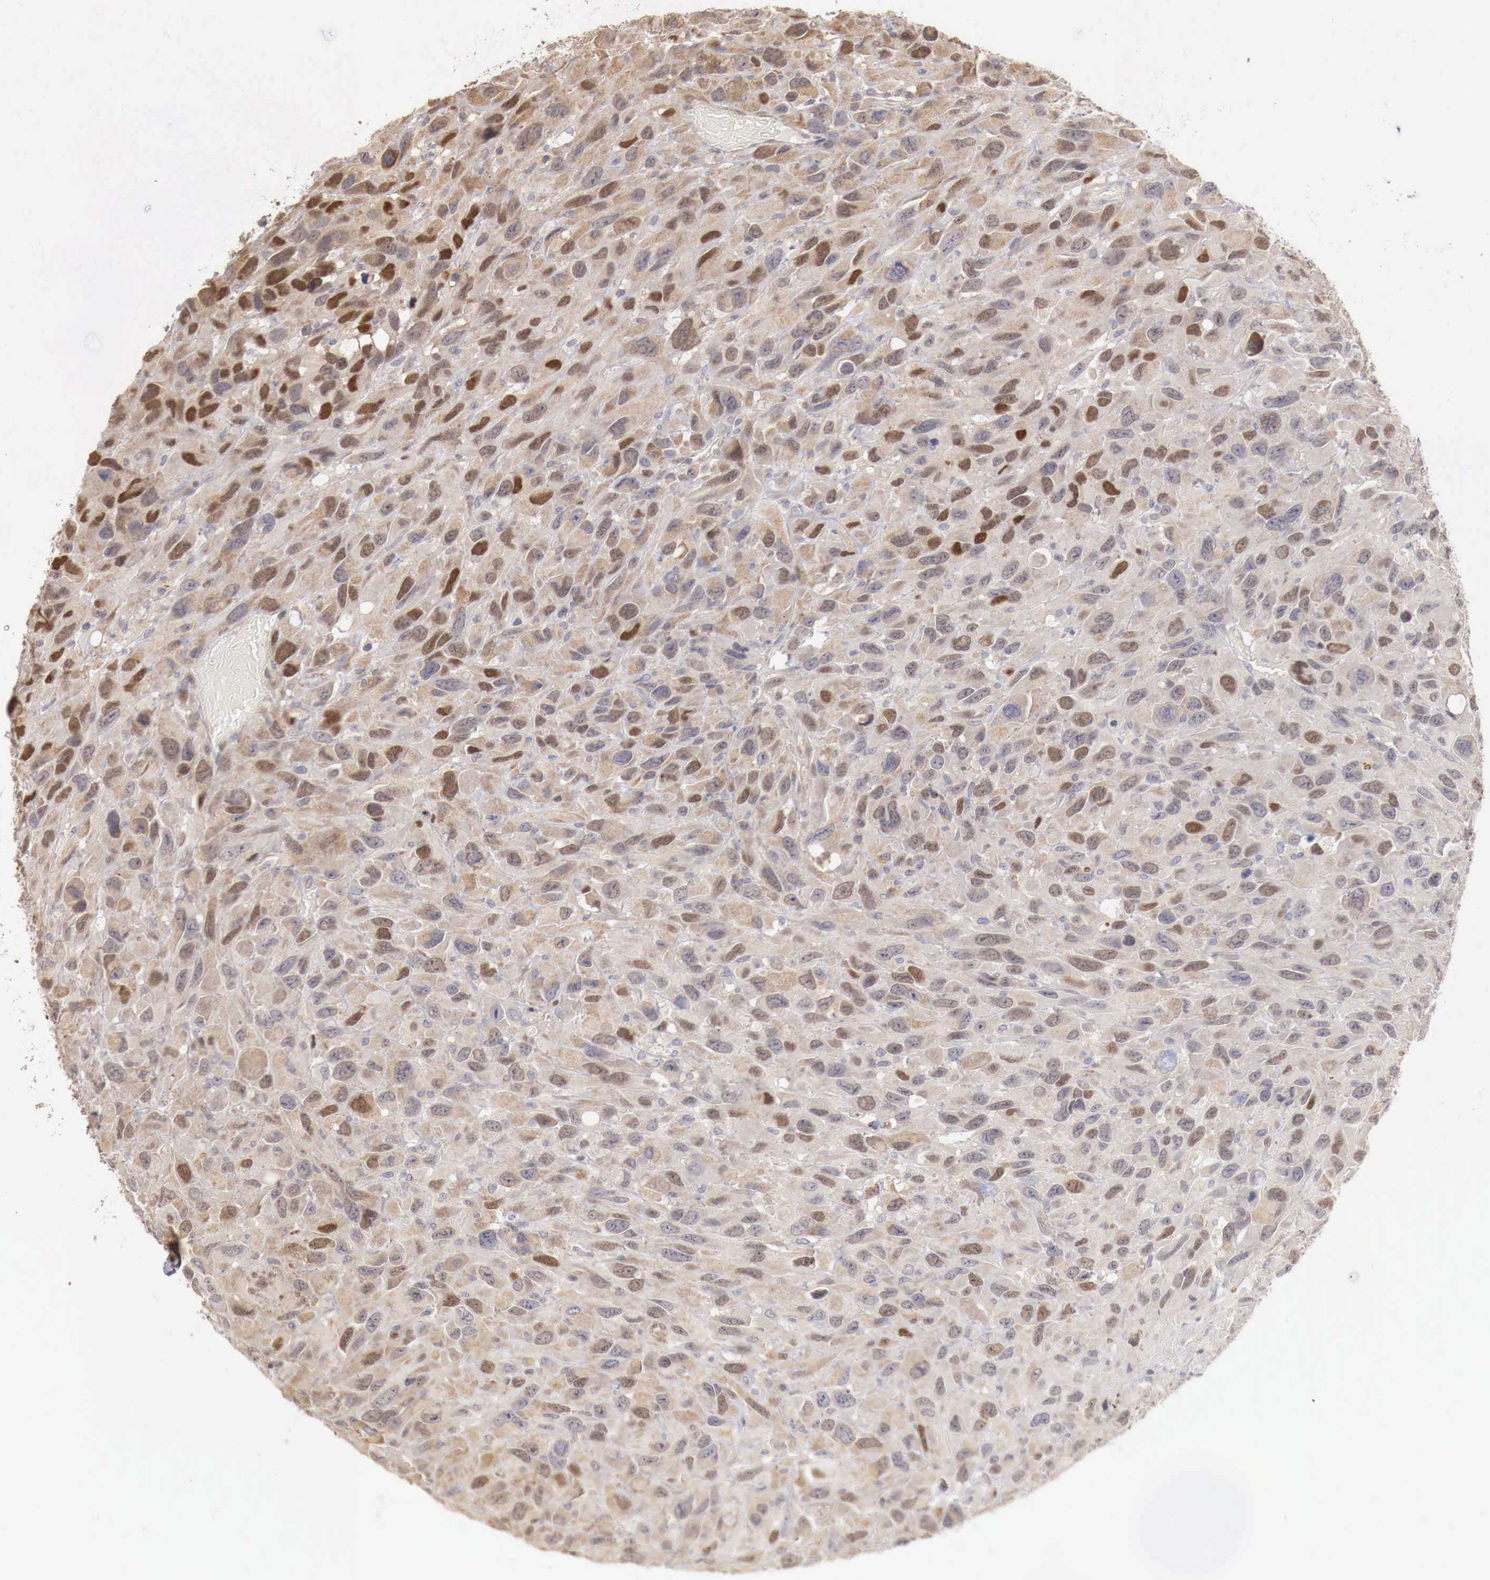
{"staining": {"intensity": "moderate", "quantity": "25%-75%", "location": "nuclear"}, "tissue": "renal cancer", "cell_type": "Tumor cells", "image_type": "cancer", "snomed": [{"axis": "morphology", "description": "Adenocarcinoma, NOS"}, {"axis": "topography", "description": "Kidney"}], "caption": "Immunohistochemical staining of human renal adenocarcinoma exhibits medium levels of moderate nuclear protein staining in approximately 25%-75% of tumor cells.", "gene": "KHDRBS2", "patient": {"sex": "male", "age": 79}}